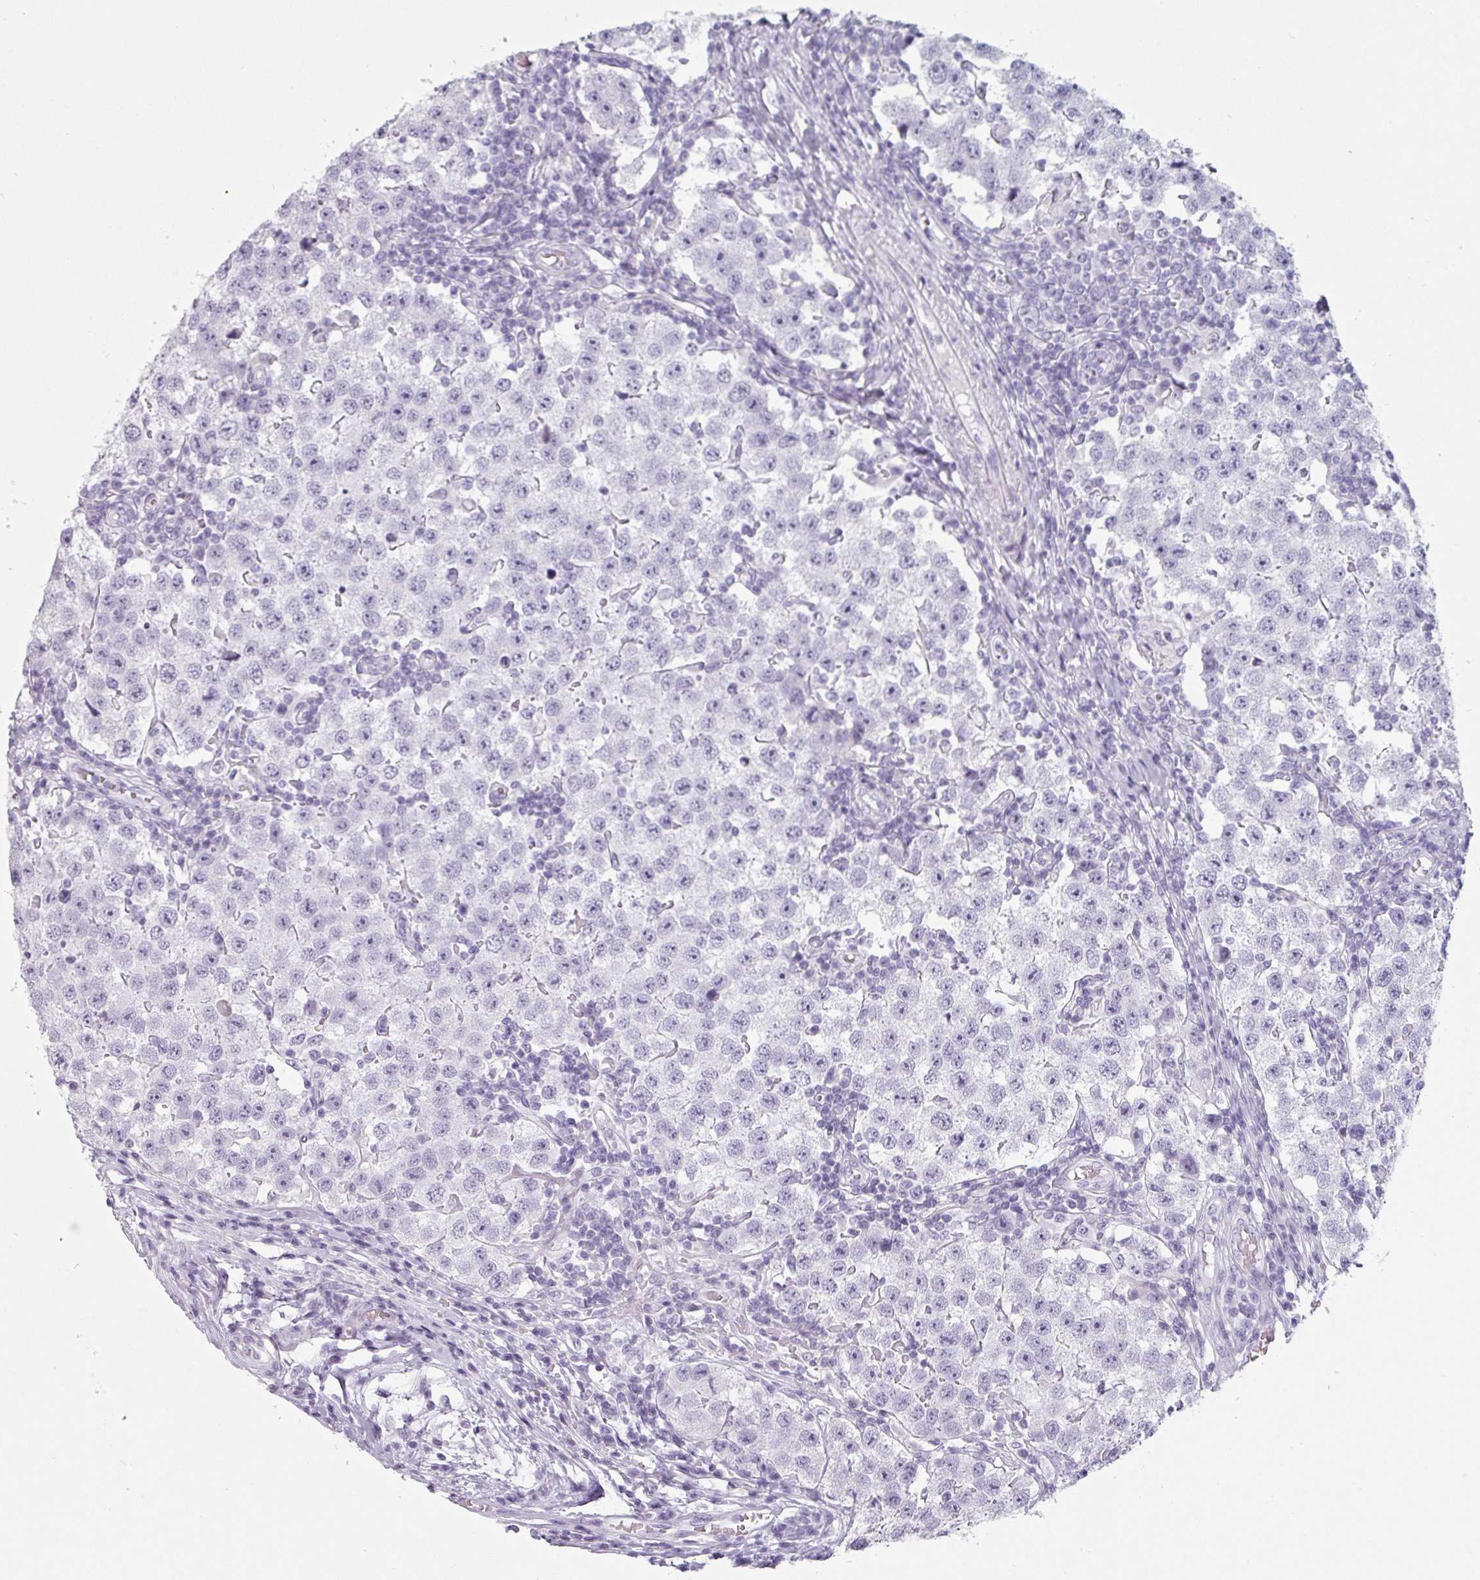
{"staining": {"intensity": "negative", "quantity": "none", "location": "none"}, "tissue": "testis cancer", "cell_type": "Tumor cells", "image_type": "cancer", "snomed": [{"axis": "morphology", "description": "Seminoma, NOS"}, {"axis": "topography", "description": "Testis"}], "caption": "DAB immunohistochemical staining of testis cancer exhibits no significant staining in tumor cells.", "gene": "SFTPA1", "patient": {"sex": "male", "age": 34}}